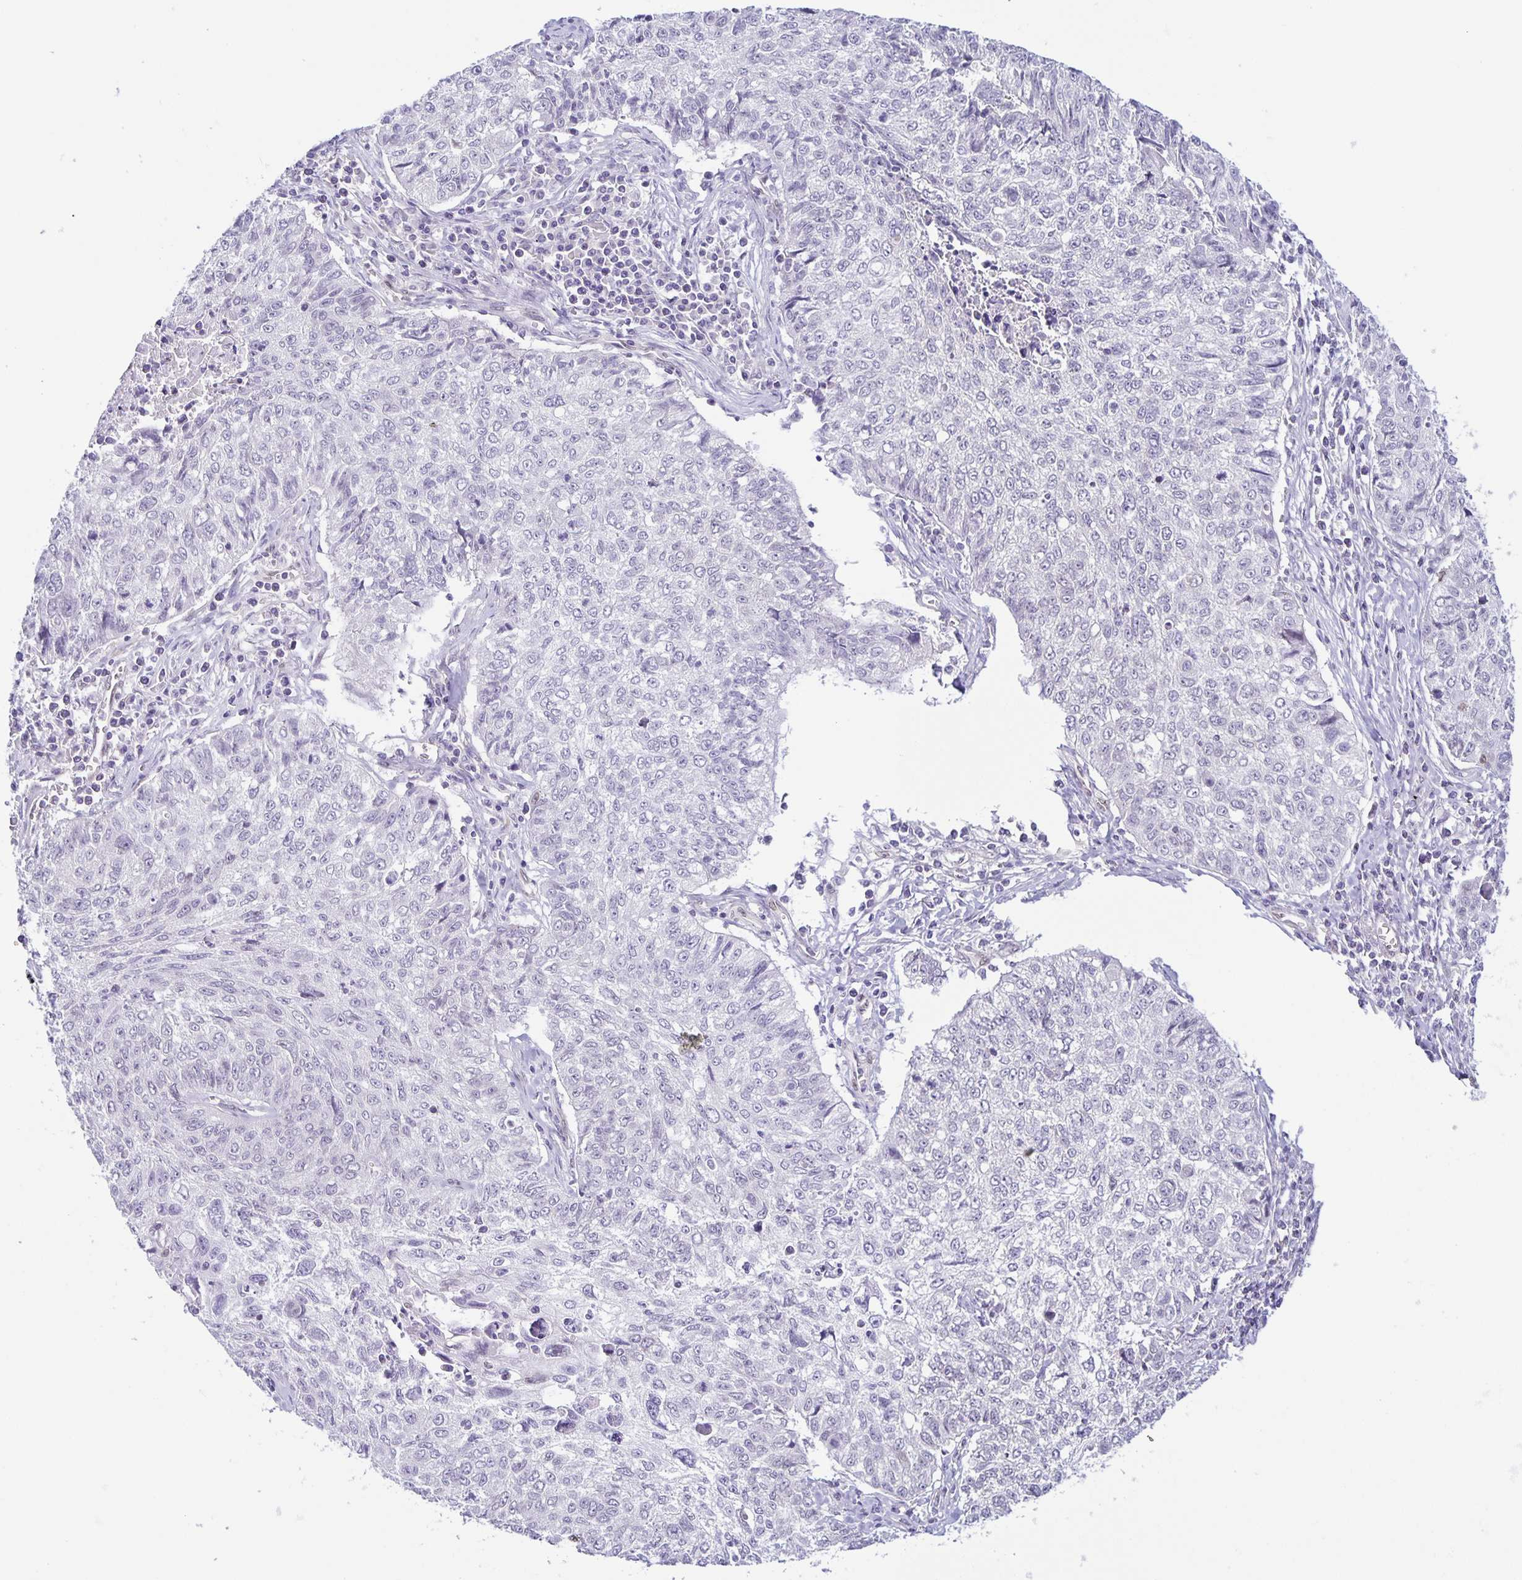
{"staining": {"intensity": "negative", "quantity": "none", "location": "none"}, "tissue": "lung cancer", "cell_type": "Tumor cells", "image_type": "cancer", "snomed": [{"axis": "morphology", "description": "Normal morphology"}, {"axis": "morphology", "description": "Aneuploidy"}, {"axis": "morphology", "description": "Squamous cell carcinoma, NOS"}, {"axis": "topography", "description": "Lymph node"}, {"axis": "topography", "description": "Lung"}], "caption": "Photomicrograph shows no significant protein expression in tumor cells of lung aneuploidy. (DAB immunohistochemistry visualized using brightfield microscopy, high magnification).", "gene": "SYNE2", "patient": {"sex": "female", "age": 76}}